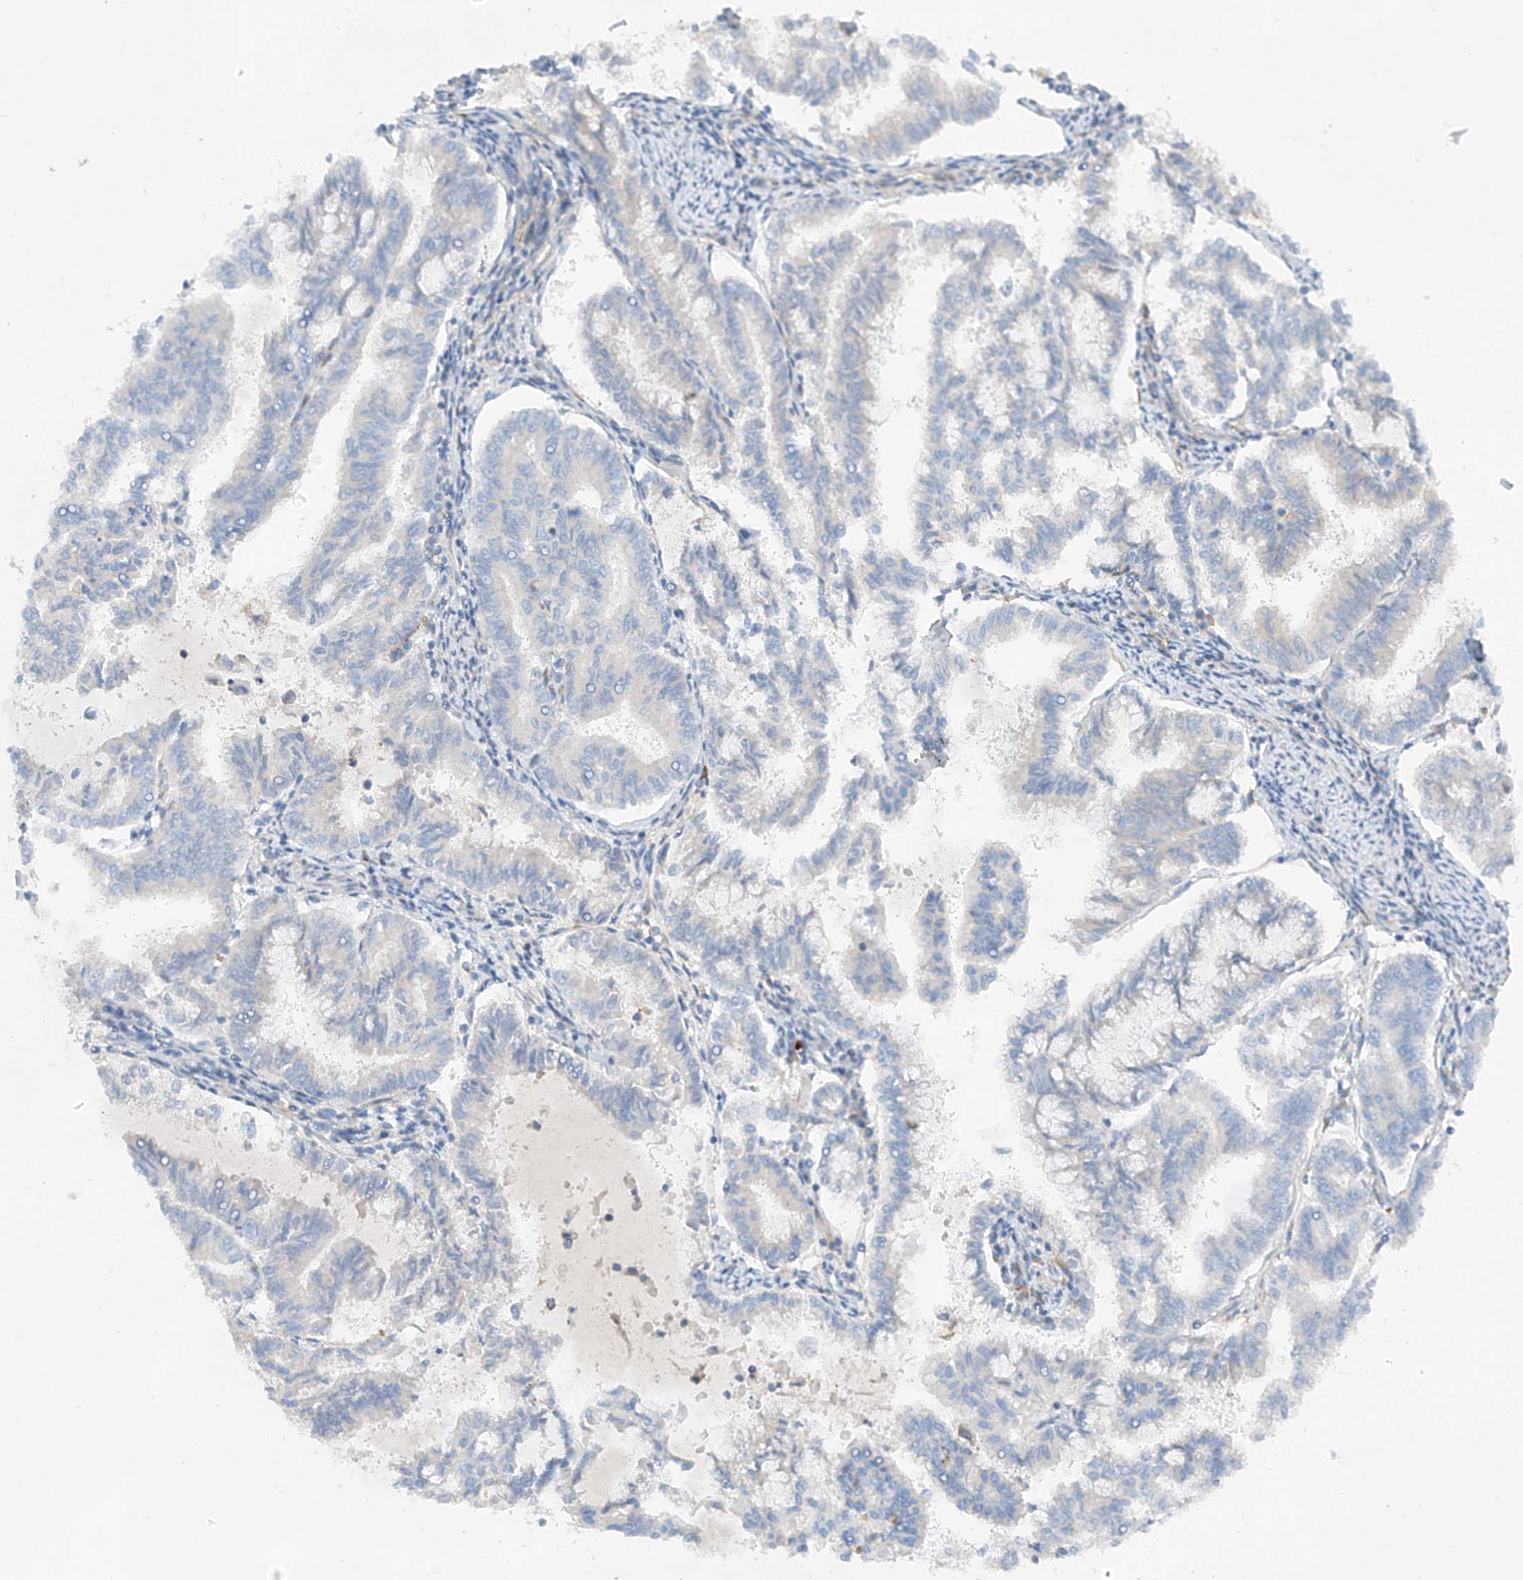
{"staining": {"intensity": "negative", "quantity": "none", "location": "none"}, "tissue": "endometrial cancer", "cell_type": "Tumor cells", "image_type": "cancer", "snomed": [{"axis": "morphology", "description": "Adenocarcinoma, NOS"}, {"axis": "topography", "description": "Endometrium"}], "caption": "The IHC micrograph has no significant positivity in tumor cells of endometrial cancer tissue.", "gene": "NALCN", "patient": {"sex": "female", "age": 79}}